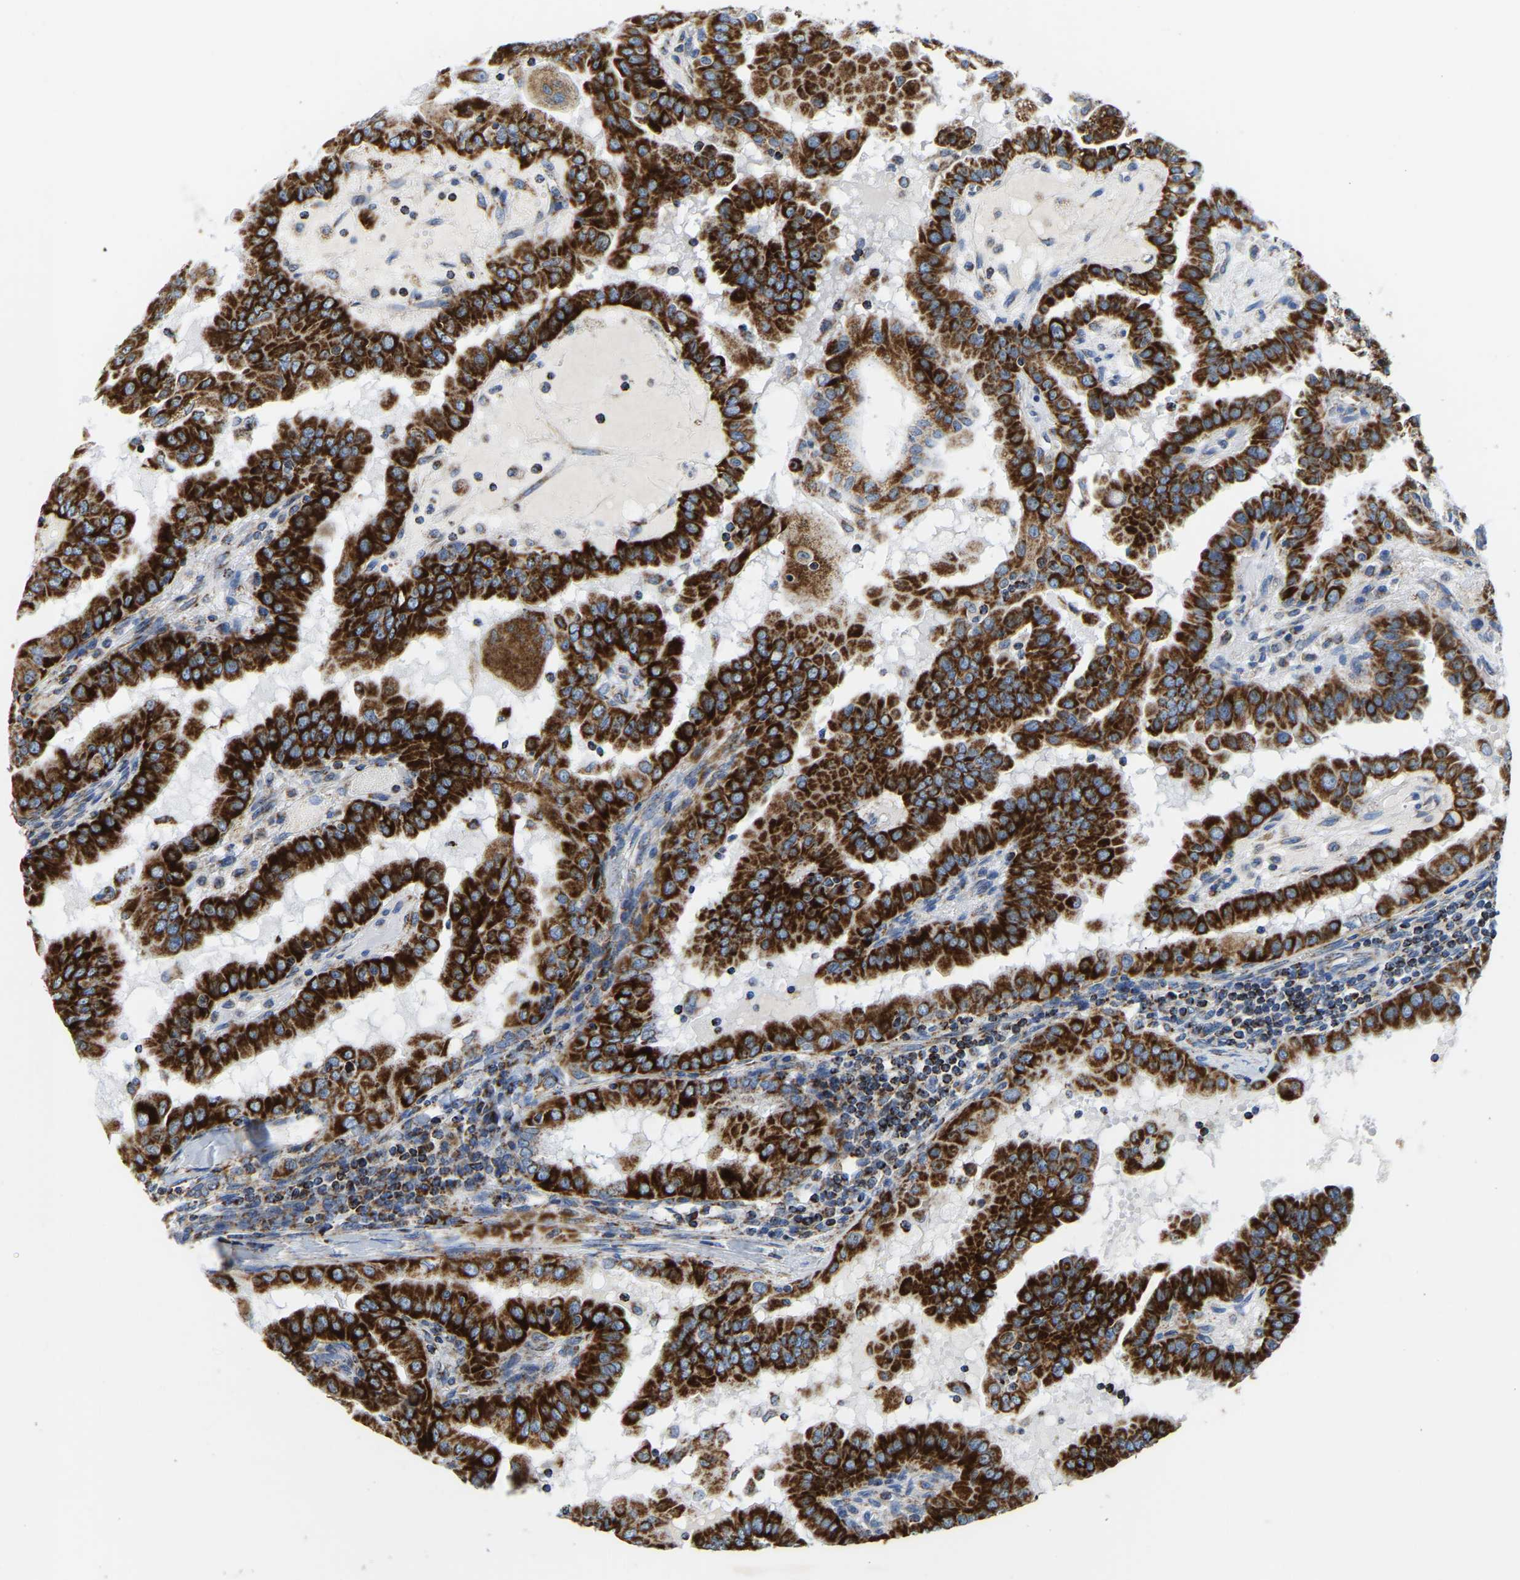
{"staining": {"intensity": "strong", "quantity": ">75%", "location": "cytoplasmic/membranous"}, "tissue": "thyroid cancer", "cell_type": "Tumor cells", "image_type": "cancer", "snomed": [{"axis": "morphology", "description": "Papillary adenocarcinoma, NOS"}, {"axis": "topography", "description": "Thyroid gland"}], "caption": "A high amount of strong cytoplasmic/membranous positivity is present in about >75% of tumor cells in thyroid cancer (papillary adenocarcinoma) tissue.", "gene": "SFXN1", "patient": {"sex": "male", "age": 33}}